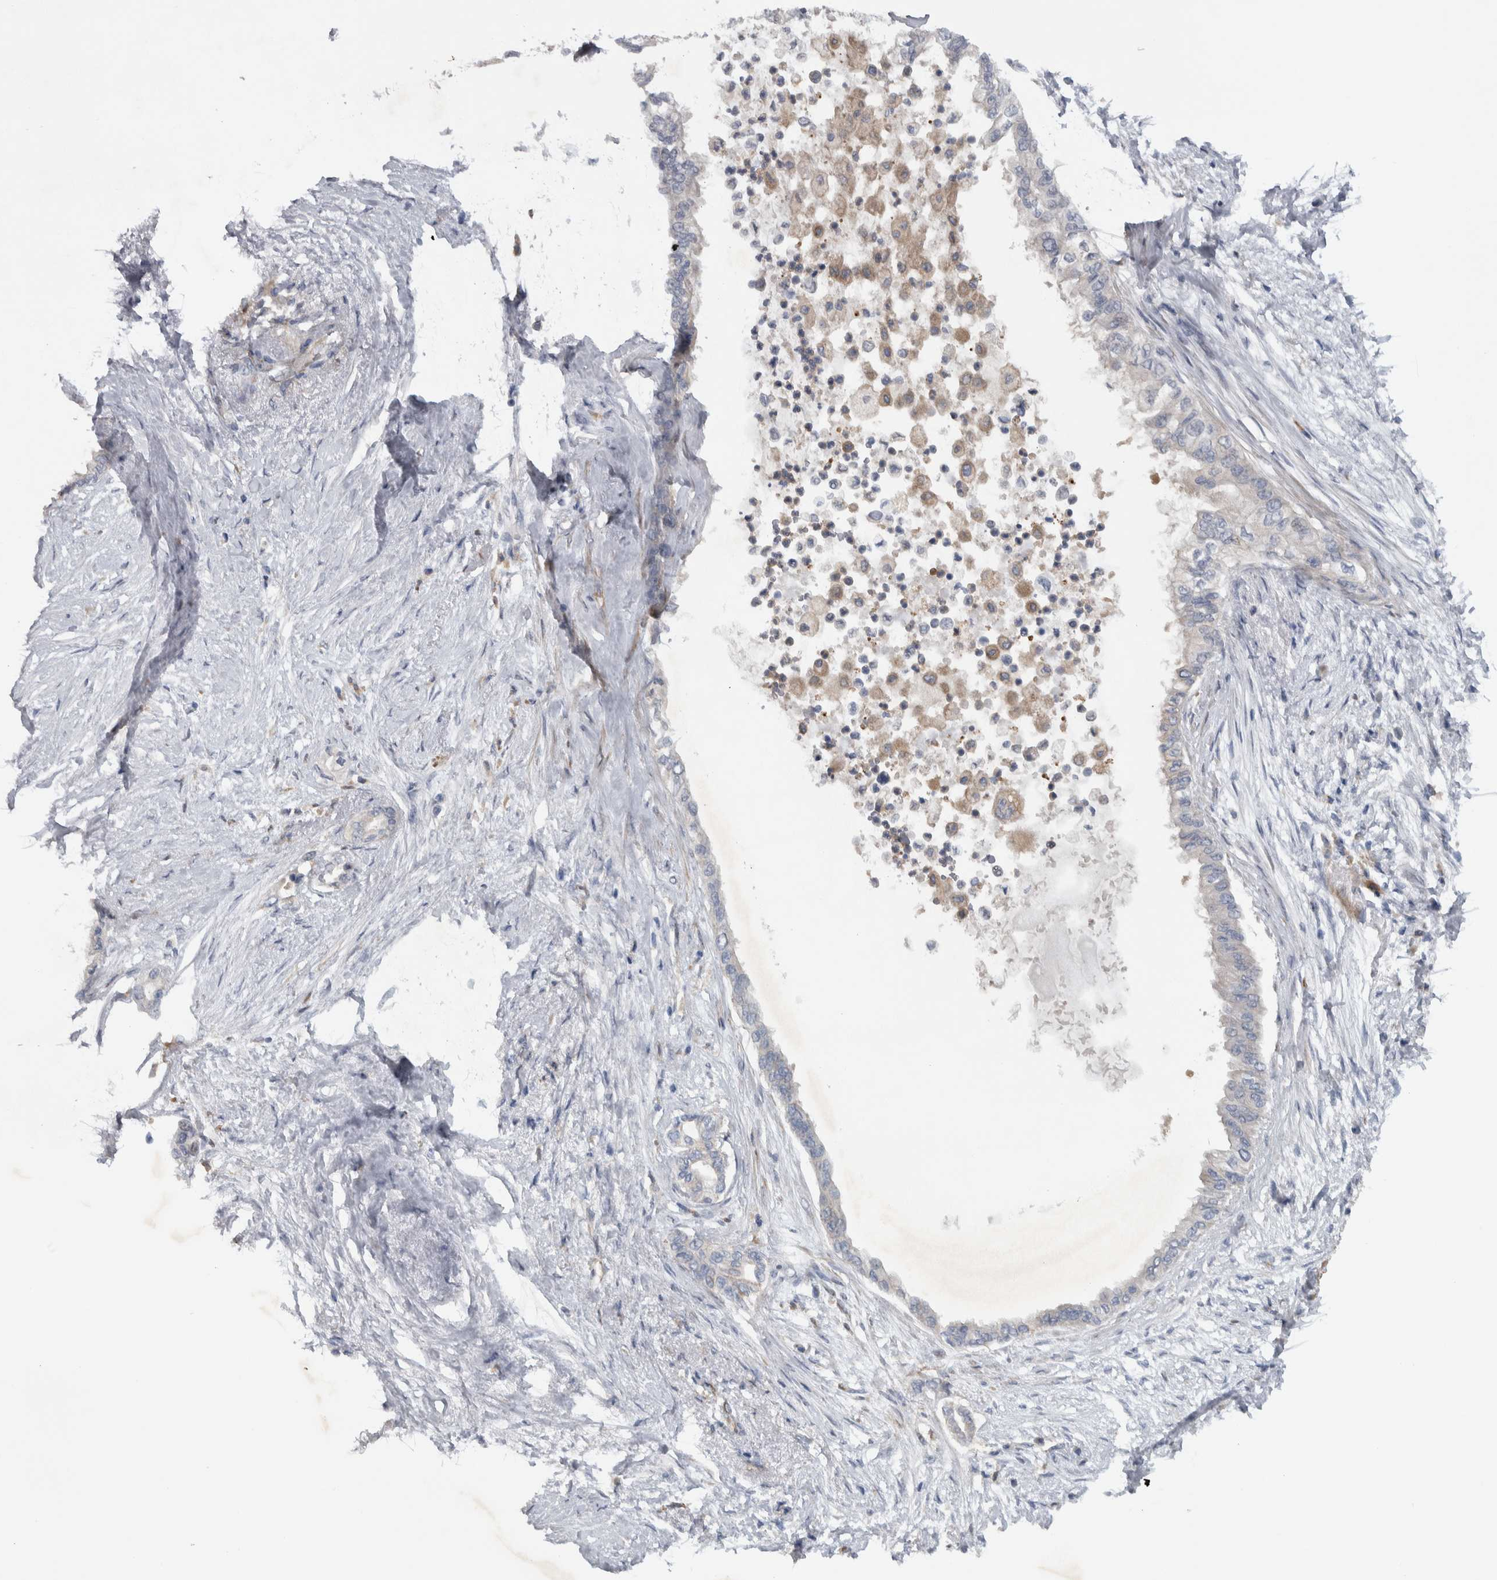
{"staining": {"intensity": "negative", "quantity": "none", "location": "none"}, "tissue": "pancreatic cancer", "cell_type": "Tumor cells", "image_type": "cancer", "snomed": [{"axis": "morphology", "description": "Normal tissue, NOS"}, {"axis": "morphology", "description": "Adenocarcinoma, NOS"}, {"axis": "topography", "description": "Pancreas"}, {"axis": "topography", "description": "Duodenum"}], "caption": "IHC photomicrograph of neoplastic tissue: human adenocarcinoma (pancreatic) stained with DAB displays no significant protein positivity in tumor cells.", "gene": "NT5C2", "patient": {"sex": "female", "age": 60}}